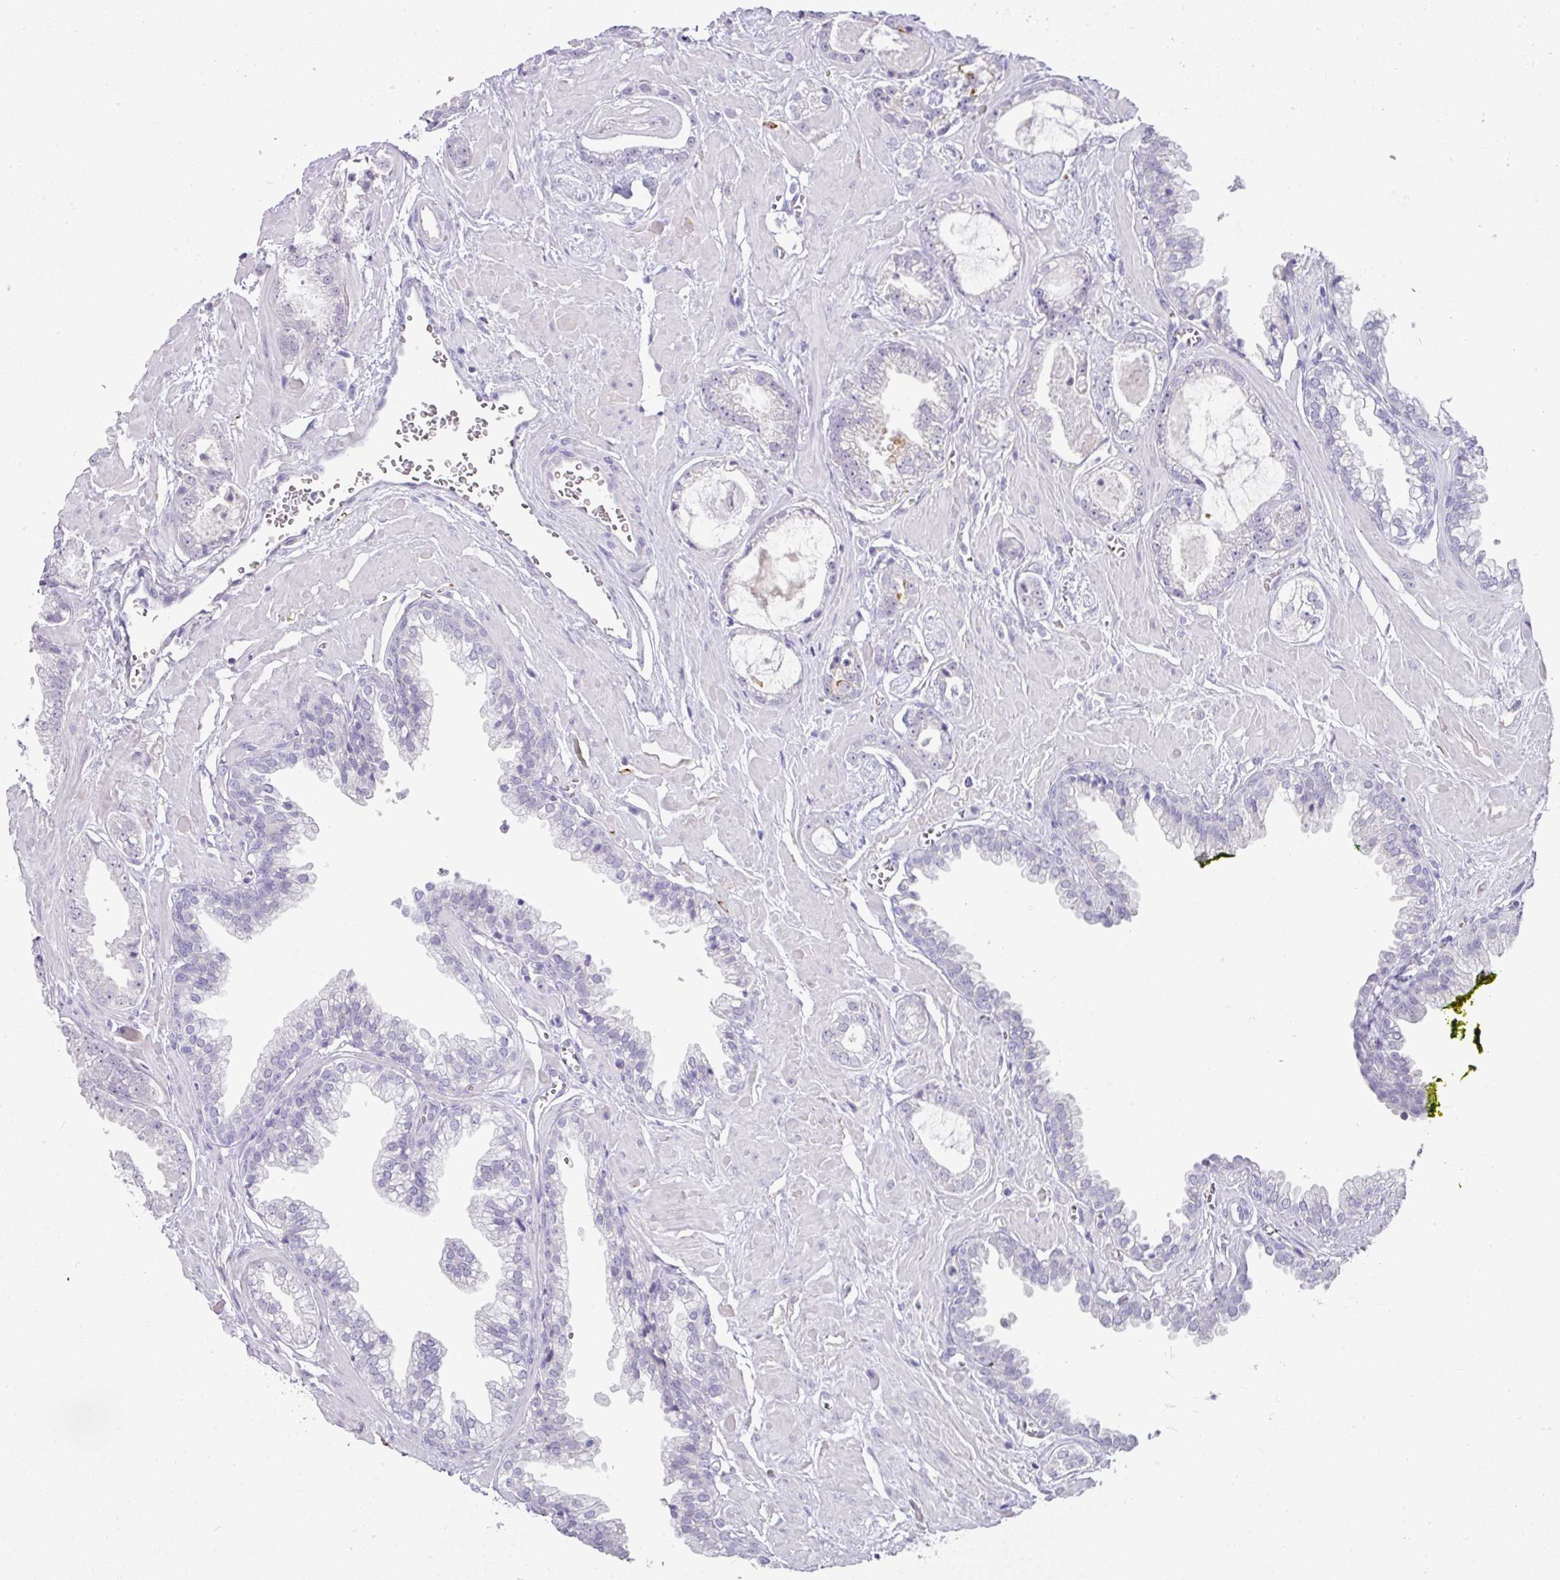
{"staining": {"intensity": "negative", "quantity": "none", "location": "none"}, "tissue": "prostate cancer", "cell_type": "Tumor cells", "image_type": "cancer", "snomed": [{"axis": "morphology", "description": "Adenocarcinoma, Low grade"}, {"axis": "topography", "description": "Prostate"}], "caption": "The micrograph shows no significant positivity in tumor cells of prostate adenocarcinoma (low-grade).", "gene": "FGF17", "patient": {"sex": "male", "age": 60}}